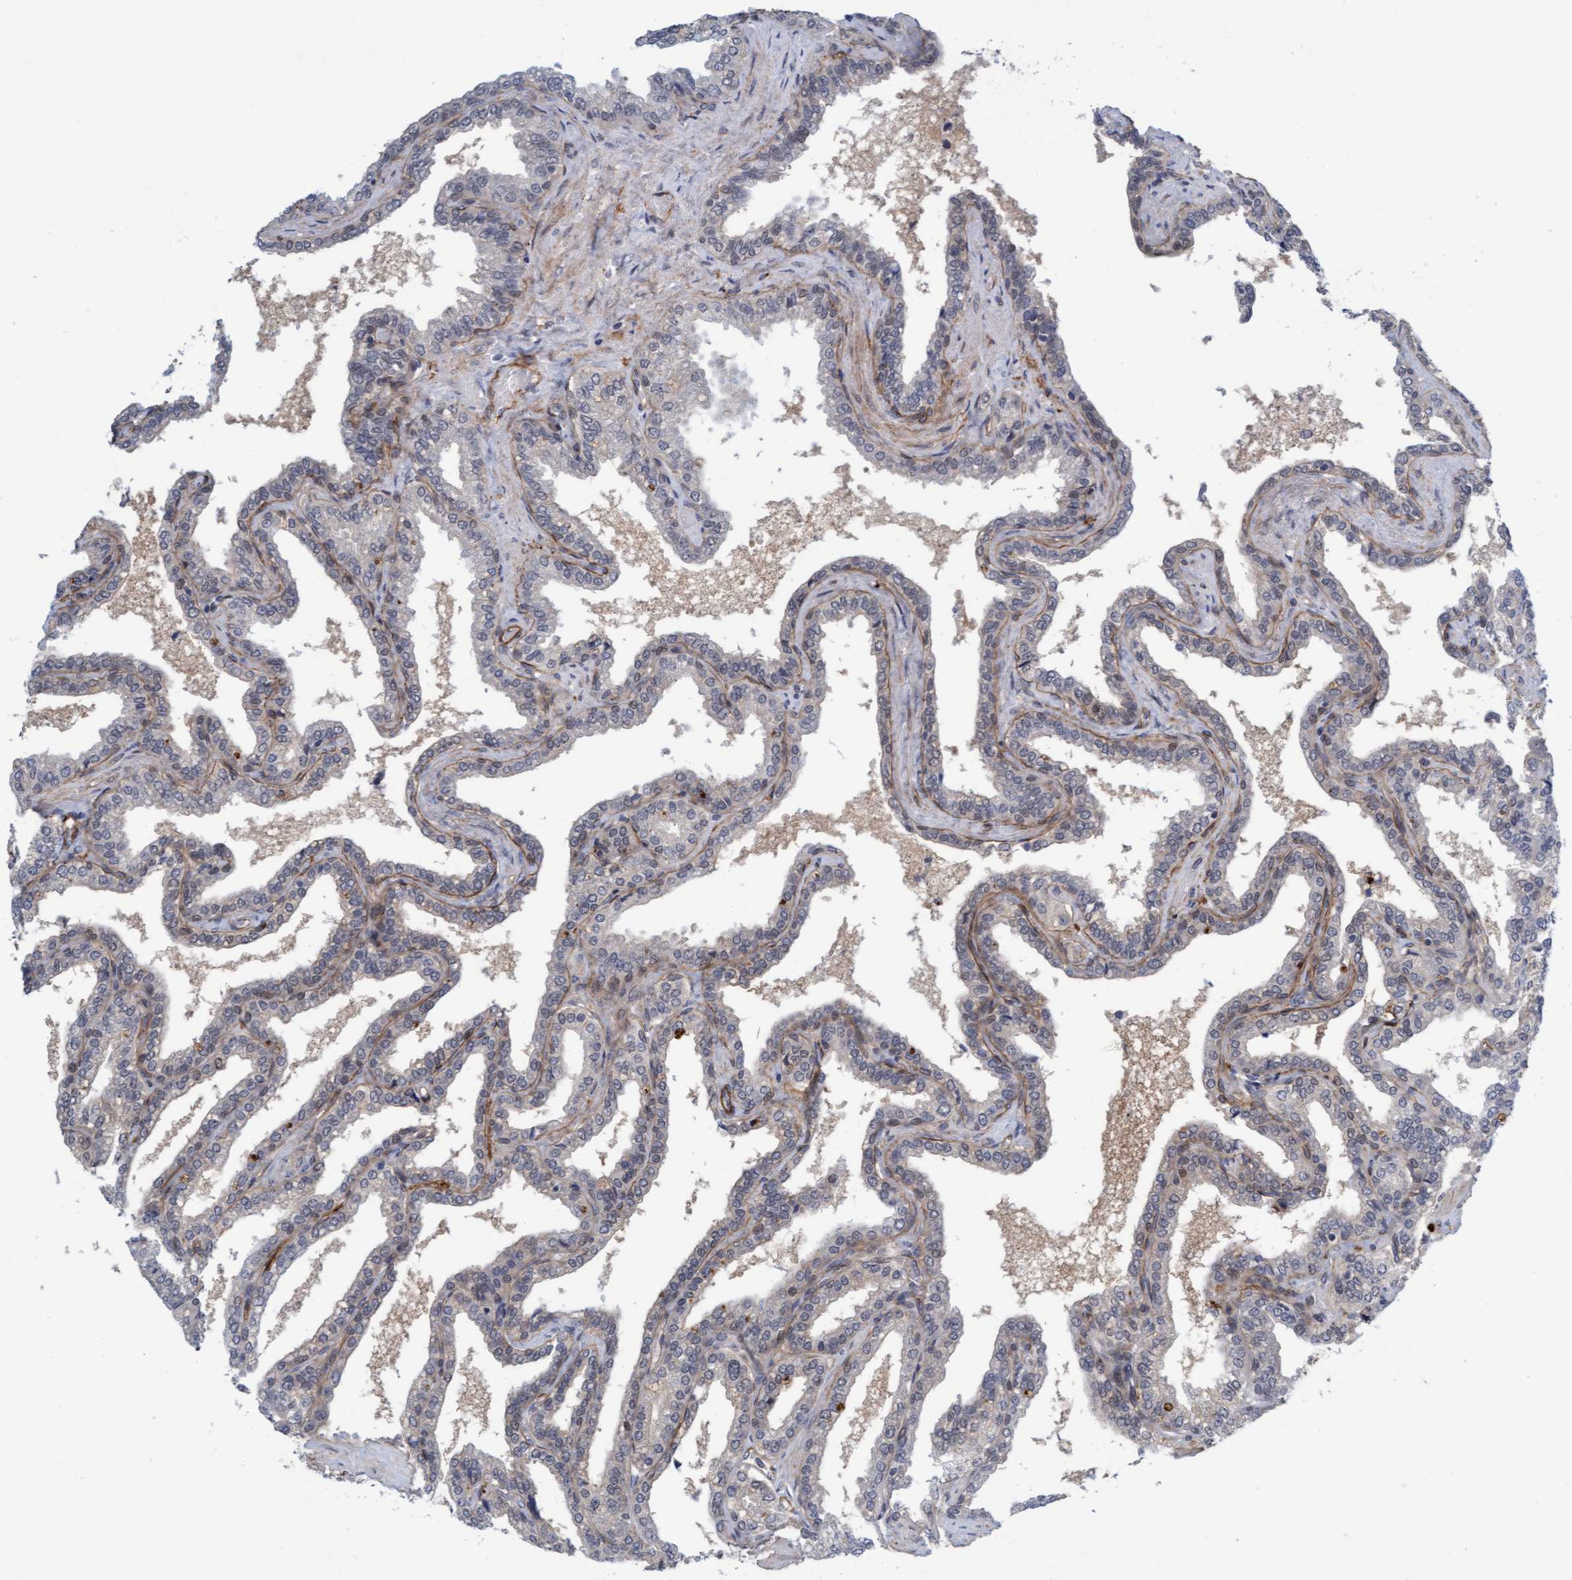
{"staining": {"intensity": "negative", "quantity": "none", "location": "none"}, "tissue": "seminal vesicle", "cell_type": "Glandular cells", "image_type": "normal", "snomed": [{"axis": "morphology", "description": "Normal tissue, NOS"}, {"axis": "topography", "description": "Seminal veicle"}], "caption": "High magnification brightfield microscopy of unremarkable seminal vesicle stained with DAB (3,3'-diaminobenzidine) (brown) and counterstained with hematoxylin (blue): glandular cells show no significant positivity. (Immunohistochemistry (ihc), brightfield microscopy, high magnification).", "gene": "TSTD2", "patient": {"sex": "male", "age": 46}}